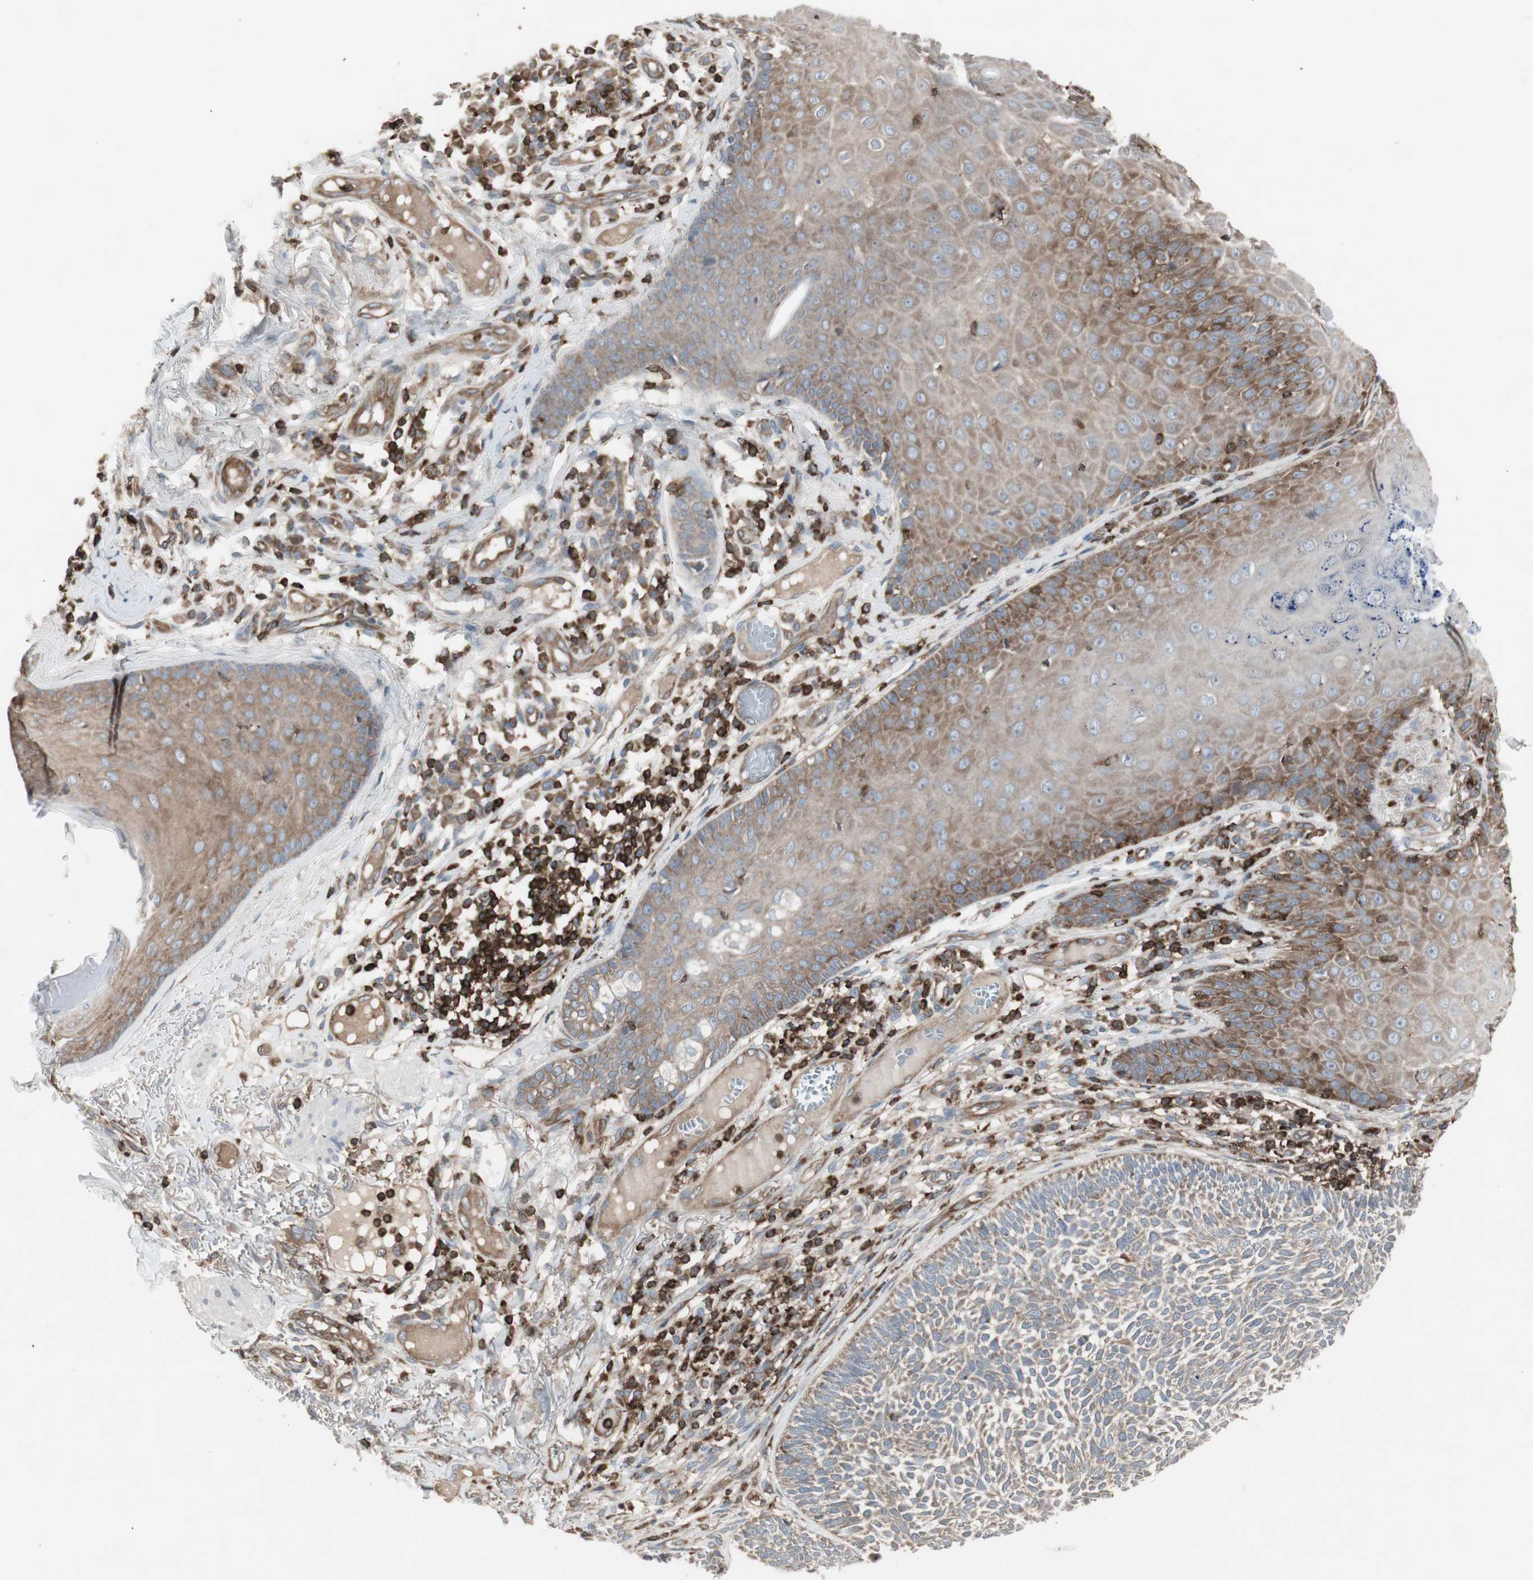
{"staining": {"intensity": "weak", "quantity": "25%-75%", "location": "cytoplasmic/membranous"}, "tissue": "skin cancer", "cell_type": "Tumor cells", "image_type": "cancer", "snomed": [{"axis": "morphology", "description": "Normal tissue, NOS"}, {"axis": "morphology", "description": "Basal cell carcinoma"}, {"axis": "topography", "description": "Skin"}], "caption": "Tumor cells show low levels of weak cytoplasmic/membranous positivity in about 25%-75% of cells in skin cancer.", "gene": "ARHGEF1", "patient": {"sex": "male", "age": 52}}